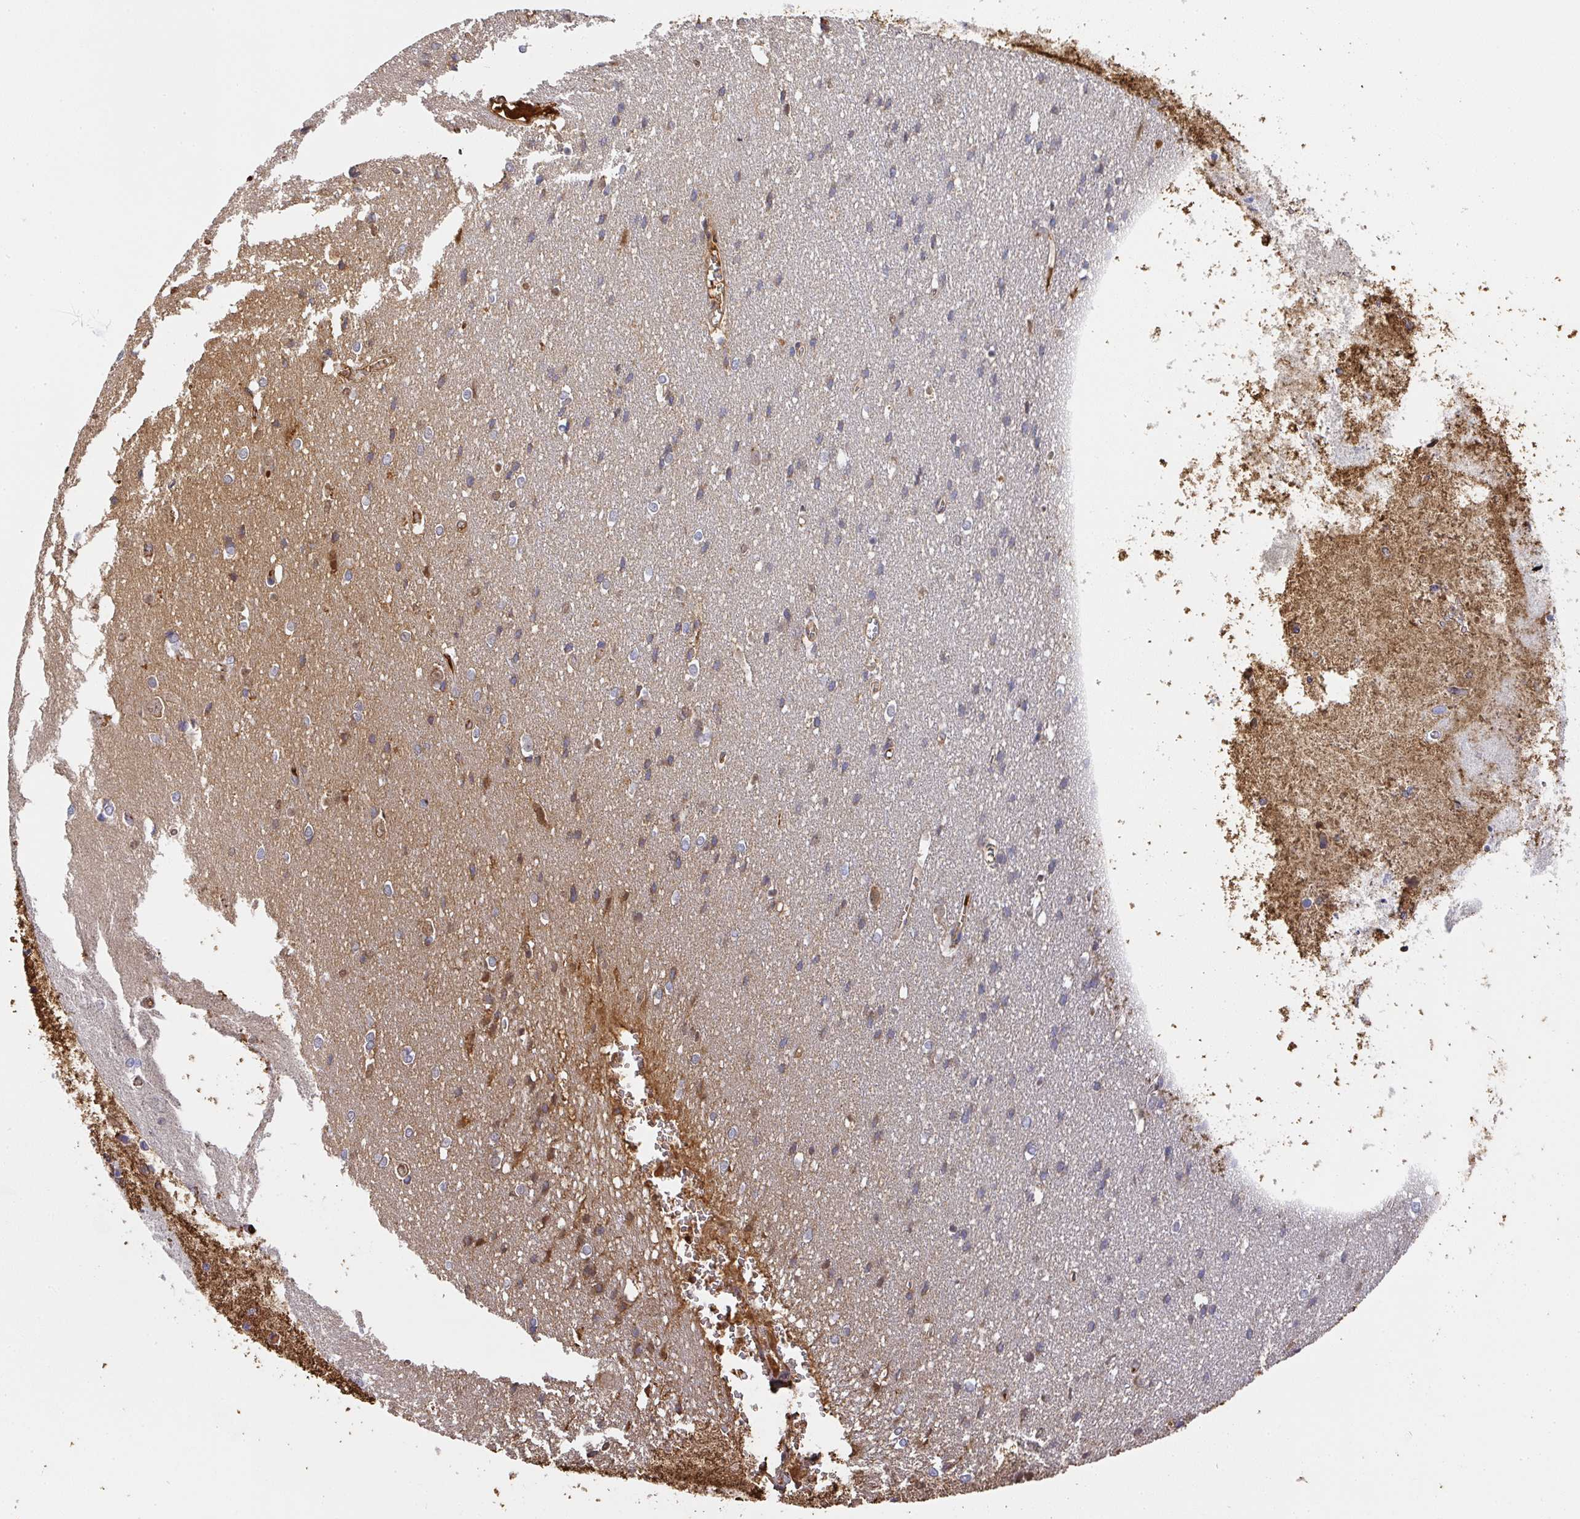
{"staining": {"intensity": "weak", "quantity": "25%-75%", "location": "cytoplasmic/membranous"}, "tissue": "cerebral cortex", "cell_type": "Endothelial cells", "image_type": "normal", "snomed": [{"axis": "morphology", "description": "Normal tissue, NOS"}, {"axis": "topography", "description": "Cerebral cortex"}], "caption": "Endothelial cells exhibit weak cytoplasmic/membranous expression in about 25%-75% of cells in unremarkable cerebral cortex.", "gene": "ALB", "patient": {"sex": "male", "age": 37}}